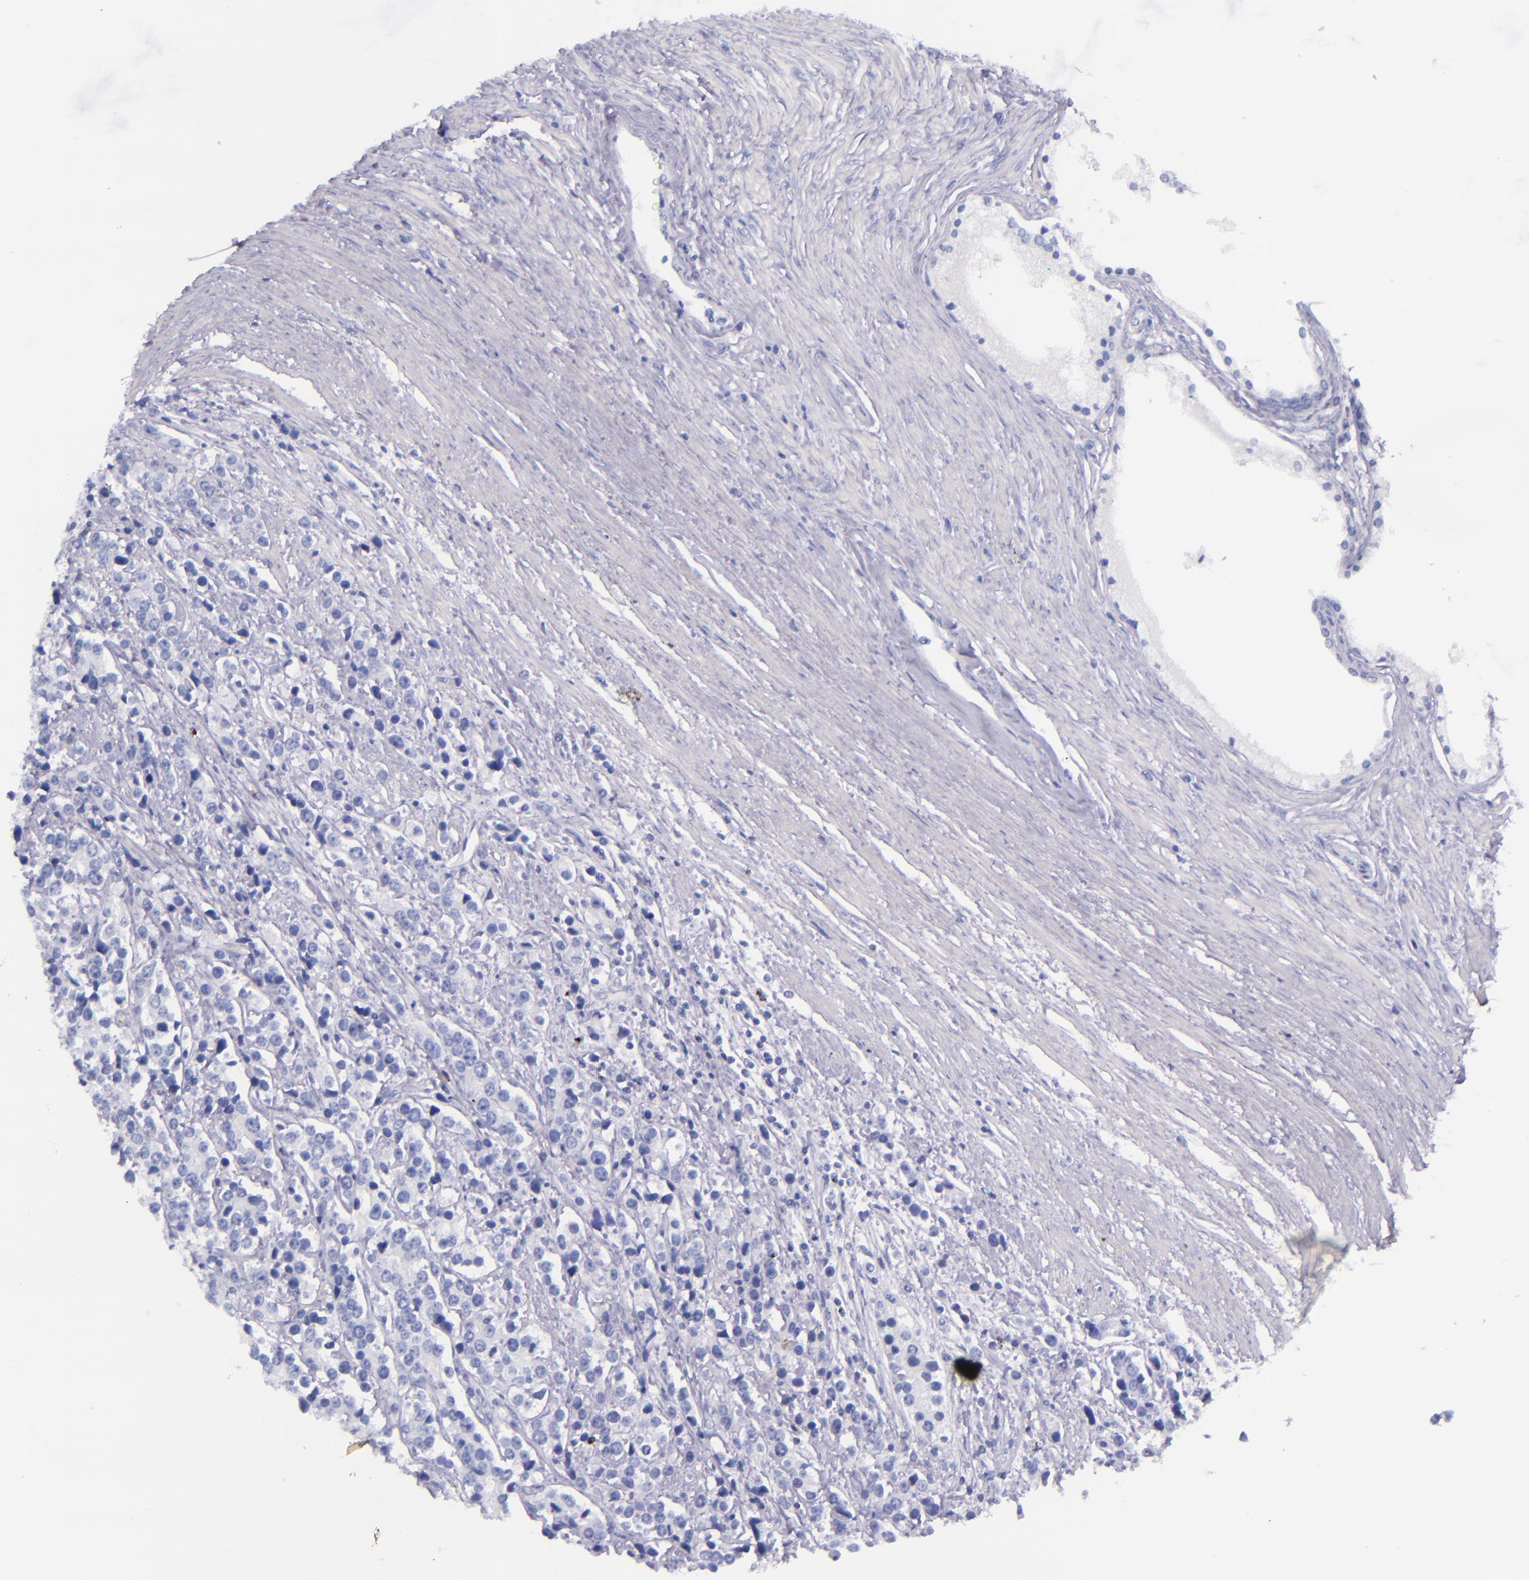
{"staining": {"intensity": "negative", "quantity": "none", "location": "none"}, "tissue": "prostate cancer", "cell_type": "Tumor cells", "image_type": "cancer", "snomed": [{"axis": "morphology", "description": "Adenocarcinoma, High grade"}, {"axis": "topography", "description": "Prostate"}], "caption": "Prostate cancer stained for a protein using immunohistochemistry shows no expression tumor cells.", "gene": "LAG3", "patient": {"sex": "male", "age": 71}}